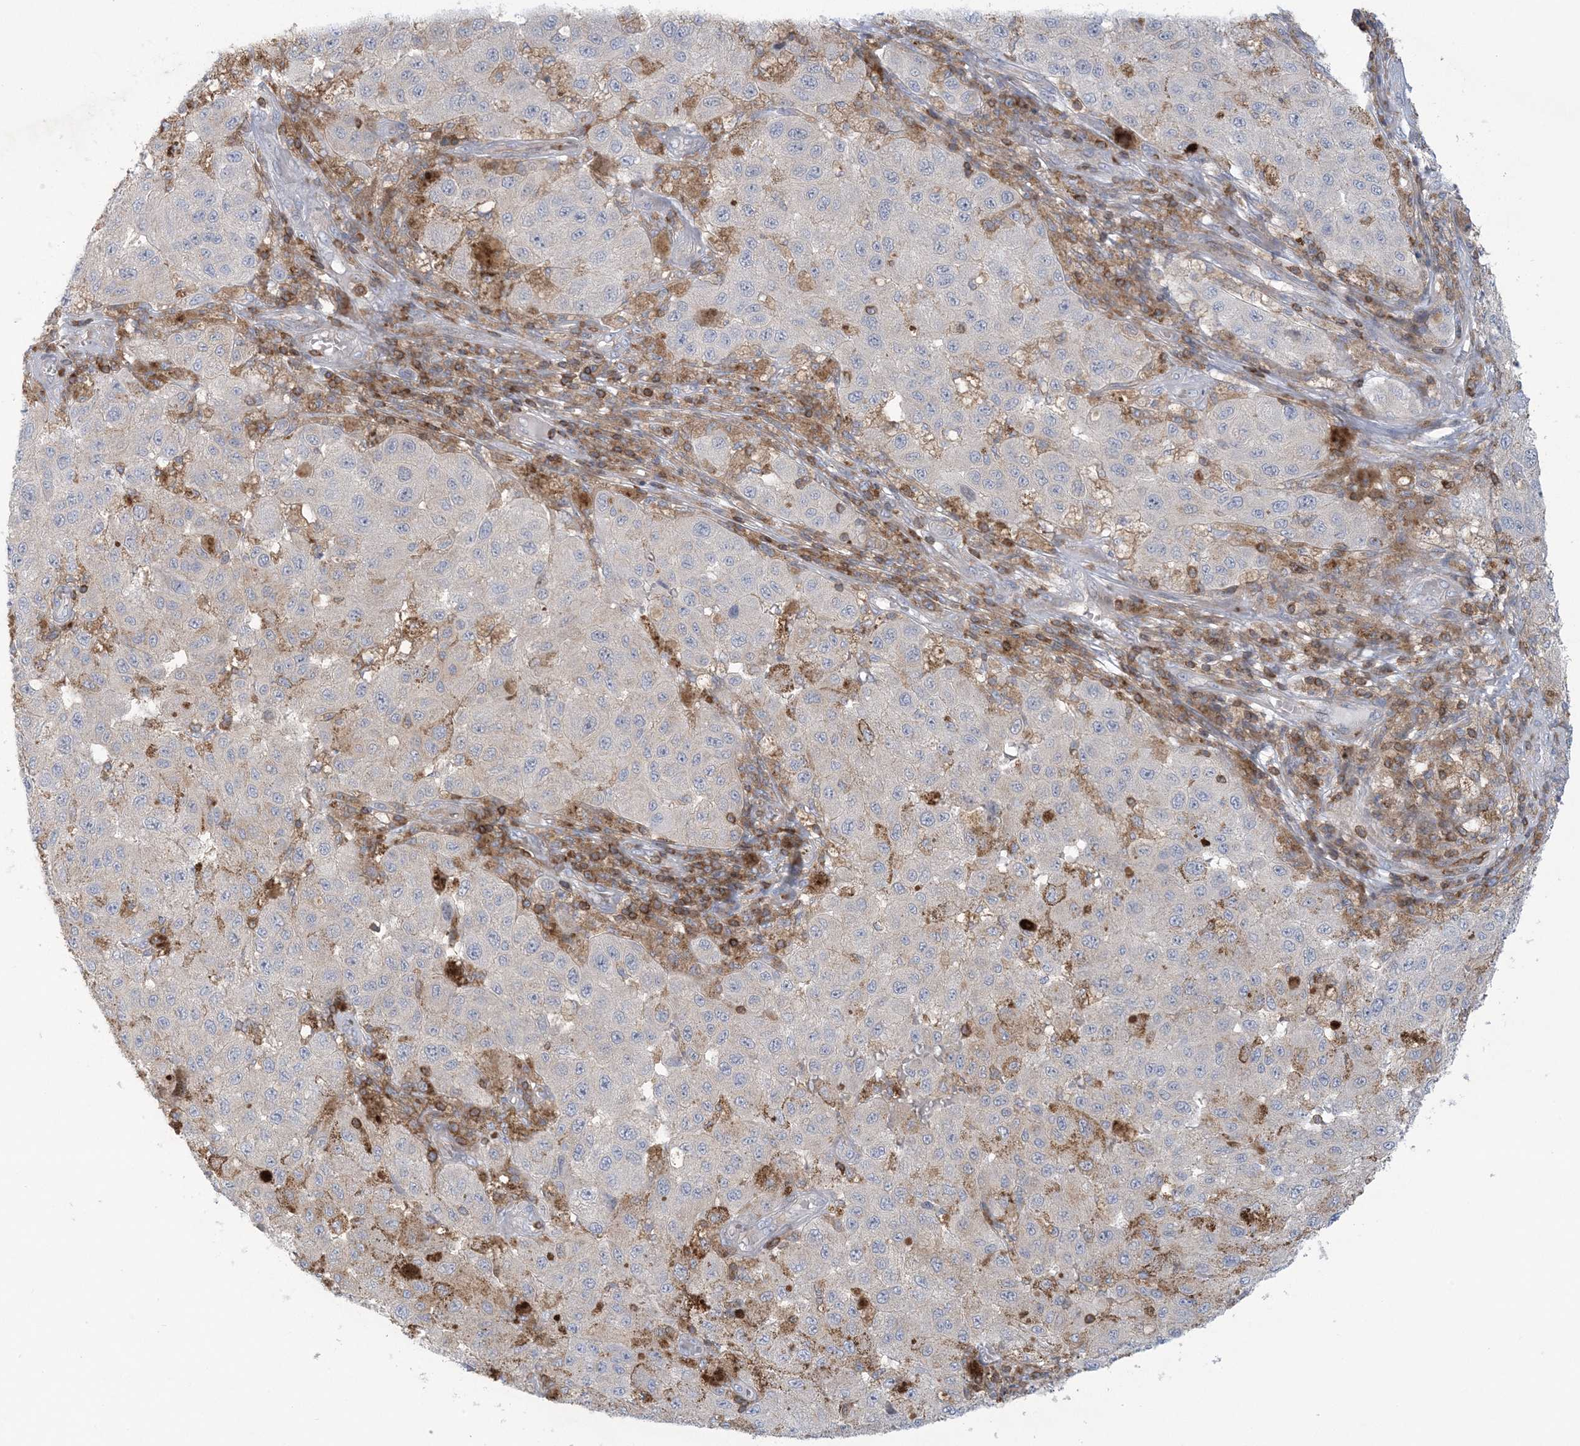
{"staining": {"intensity": "negative", "quantity": "none", "location": "none"}, "tissue": "melanoma", "cell_type": "Tumor cells", "image_type": "cancer", "snomed": [{"axis": "morphology", "description": "Malignant melanoma, NOS"}, {"axis": "topography", "description": "Skin"}], "caption": "DAB immunohistochemical staining of melanoma displays no significant expression in tumor cells.", "gene": "ARHGAP30", "patient": {"sex": "female", "age": 64}}